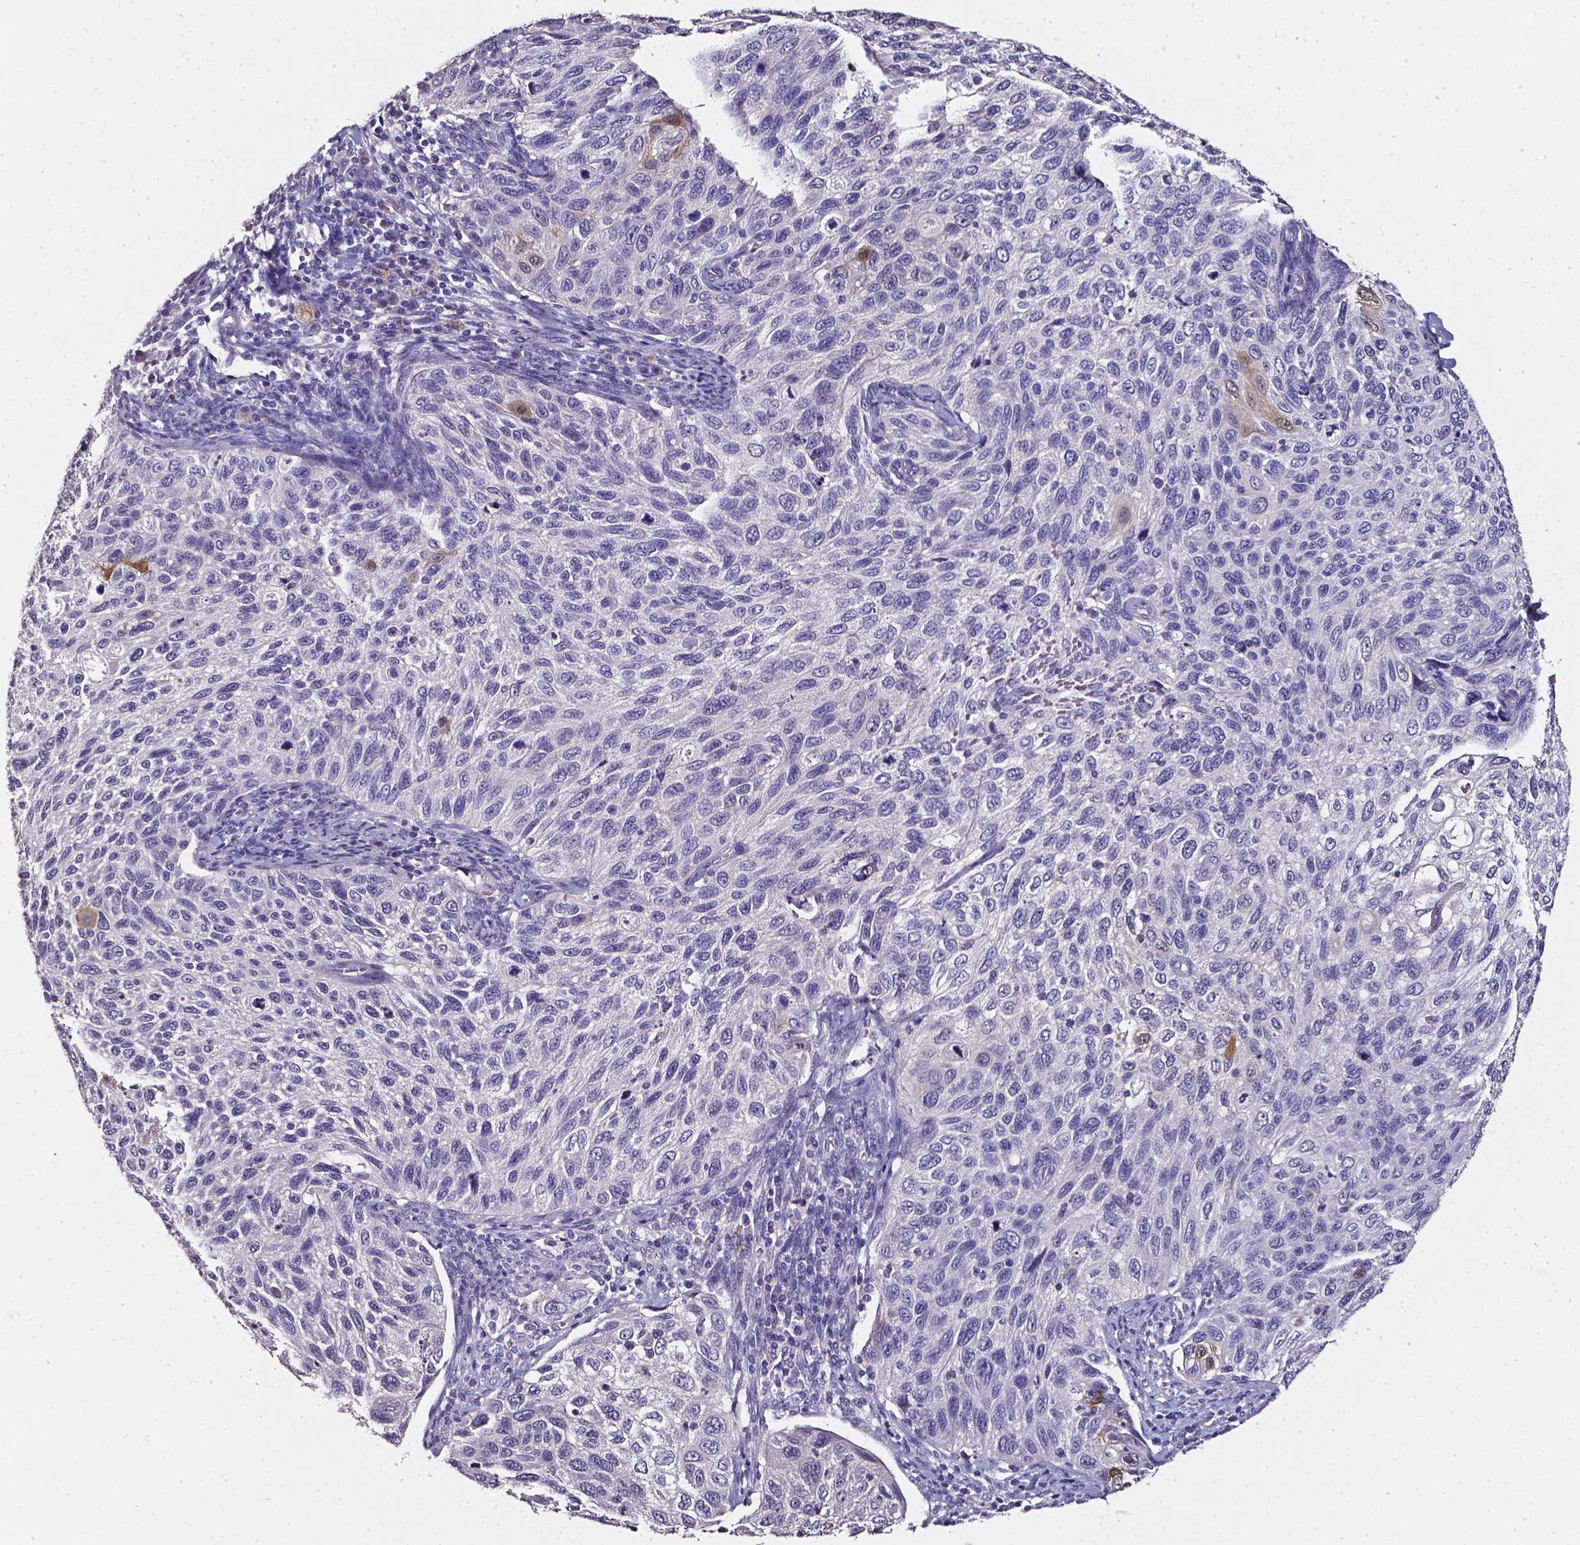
{"staining": {"intensity": "negative", "quantity": "none", "location": "none"}, "tissue": "cervical cancer", "cell_type": "Tumor cells", "image_type": "cancer", "snomed": [{"axis": "morphology", "description": "Squamous cell carcinoma, NOS"}, {"axis": "topography", "description": "Cervix"}], "caption": "Cervical cancer was stained to show a protein in brown. There is no significant staining in tumor cells.", "gene": "AKR1B10", "patient": {"sex": "female", "age": 70}}